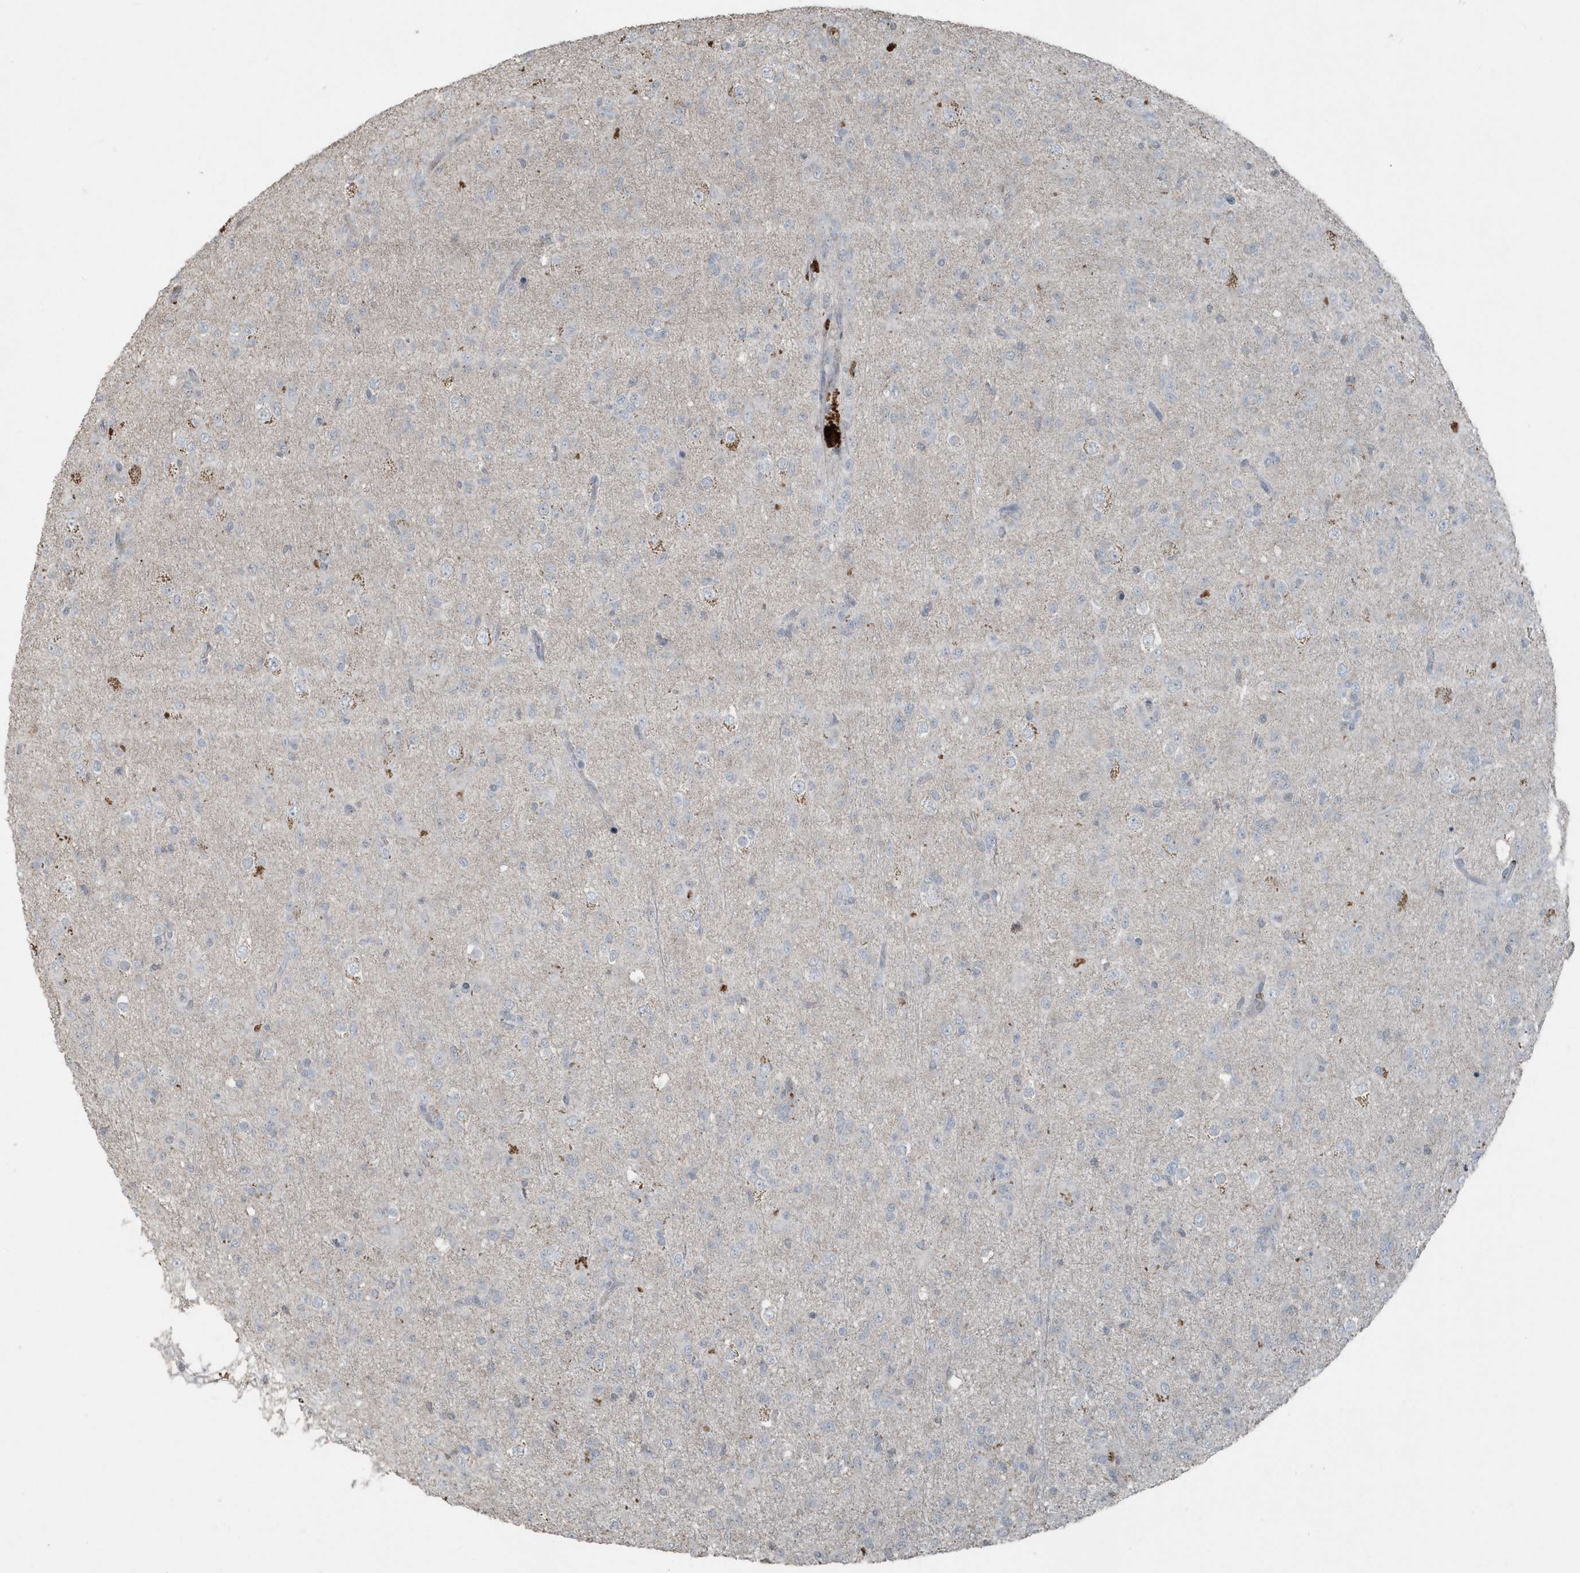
{"staining": {"intensity": "negative", "quantity": "none", "location": "none"}, "tissue": "glioma", "cell_type": "Tumor cells", "image_type": "cancer", "snomed": [{"axis": "morphology", "description": "Glioma, malignant, Low grade"}, {"axis": "topography", "description": "Brain"}], "caption": "Immunohistochemistry (IHC) histopathology image of human glioma stained for a protein (brown), which shows no expression in tumor cells.", "gene": "ACTC1", "patient": {"sex": "male", "age": 65}}